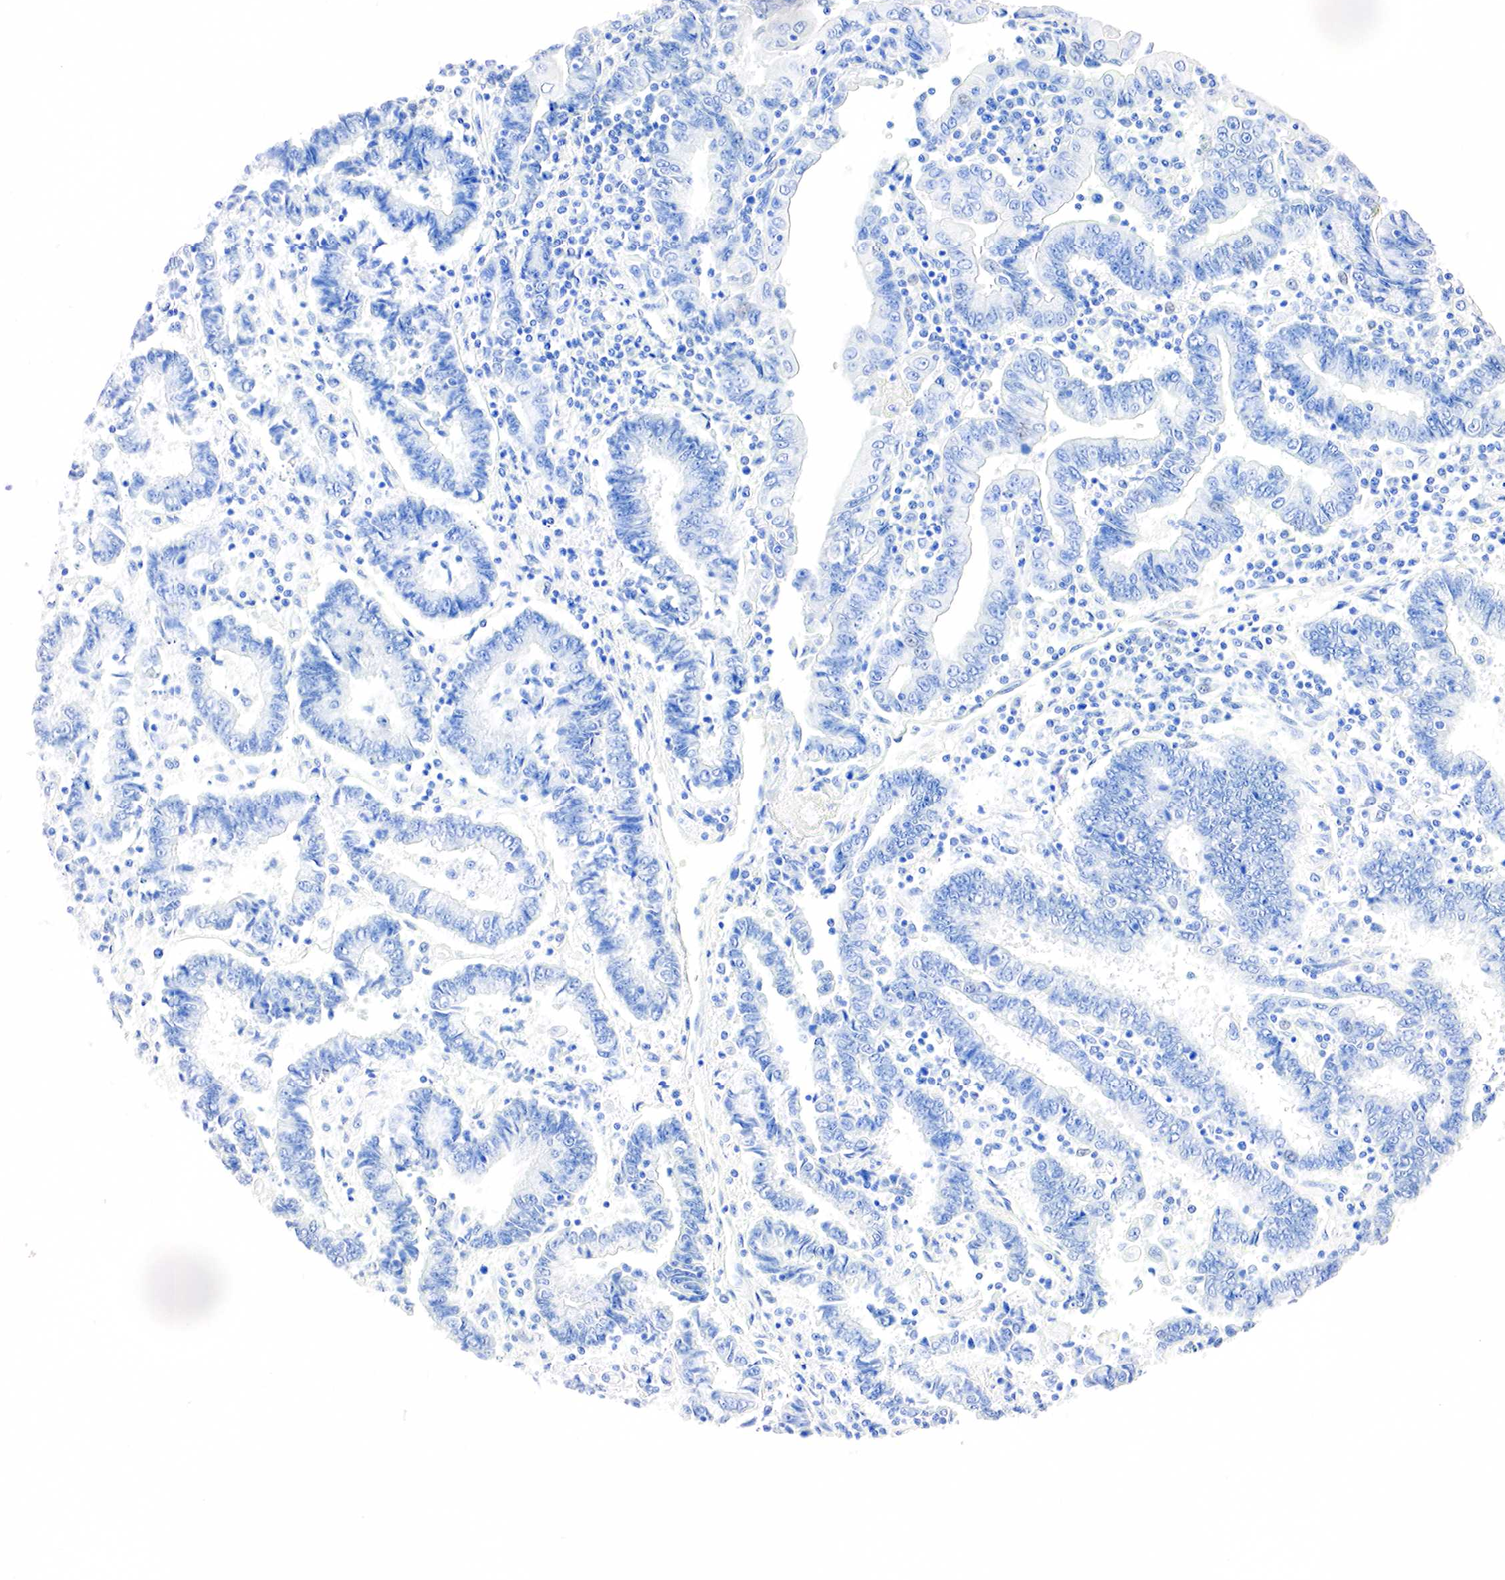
{"staining": {"intensity": "negative", "quantity": "none", "location": "none"}, "tissue": "endometrial cancer", "cell_type": "Tumor cells", "image_type": "cancer", "snomed": [{"axis": "morphology", "description": "Adenocarcinoma, NOS"}, {"axis": "topography", "description": "Endometrium"}], "caption": "IHC micrograph of human endometrial adenocarcinoma stained for a protein (brown), which displays no staining in tumor cells. (DAB (3,3'-diaminobenzidine) immunohistochemistry visualized using brightfield microscopy, high magnification).", "gene": "PTH", "patient": {"sex": "female", "age": 75}}